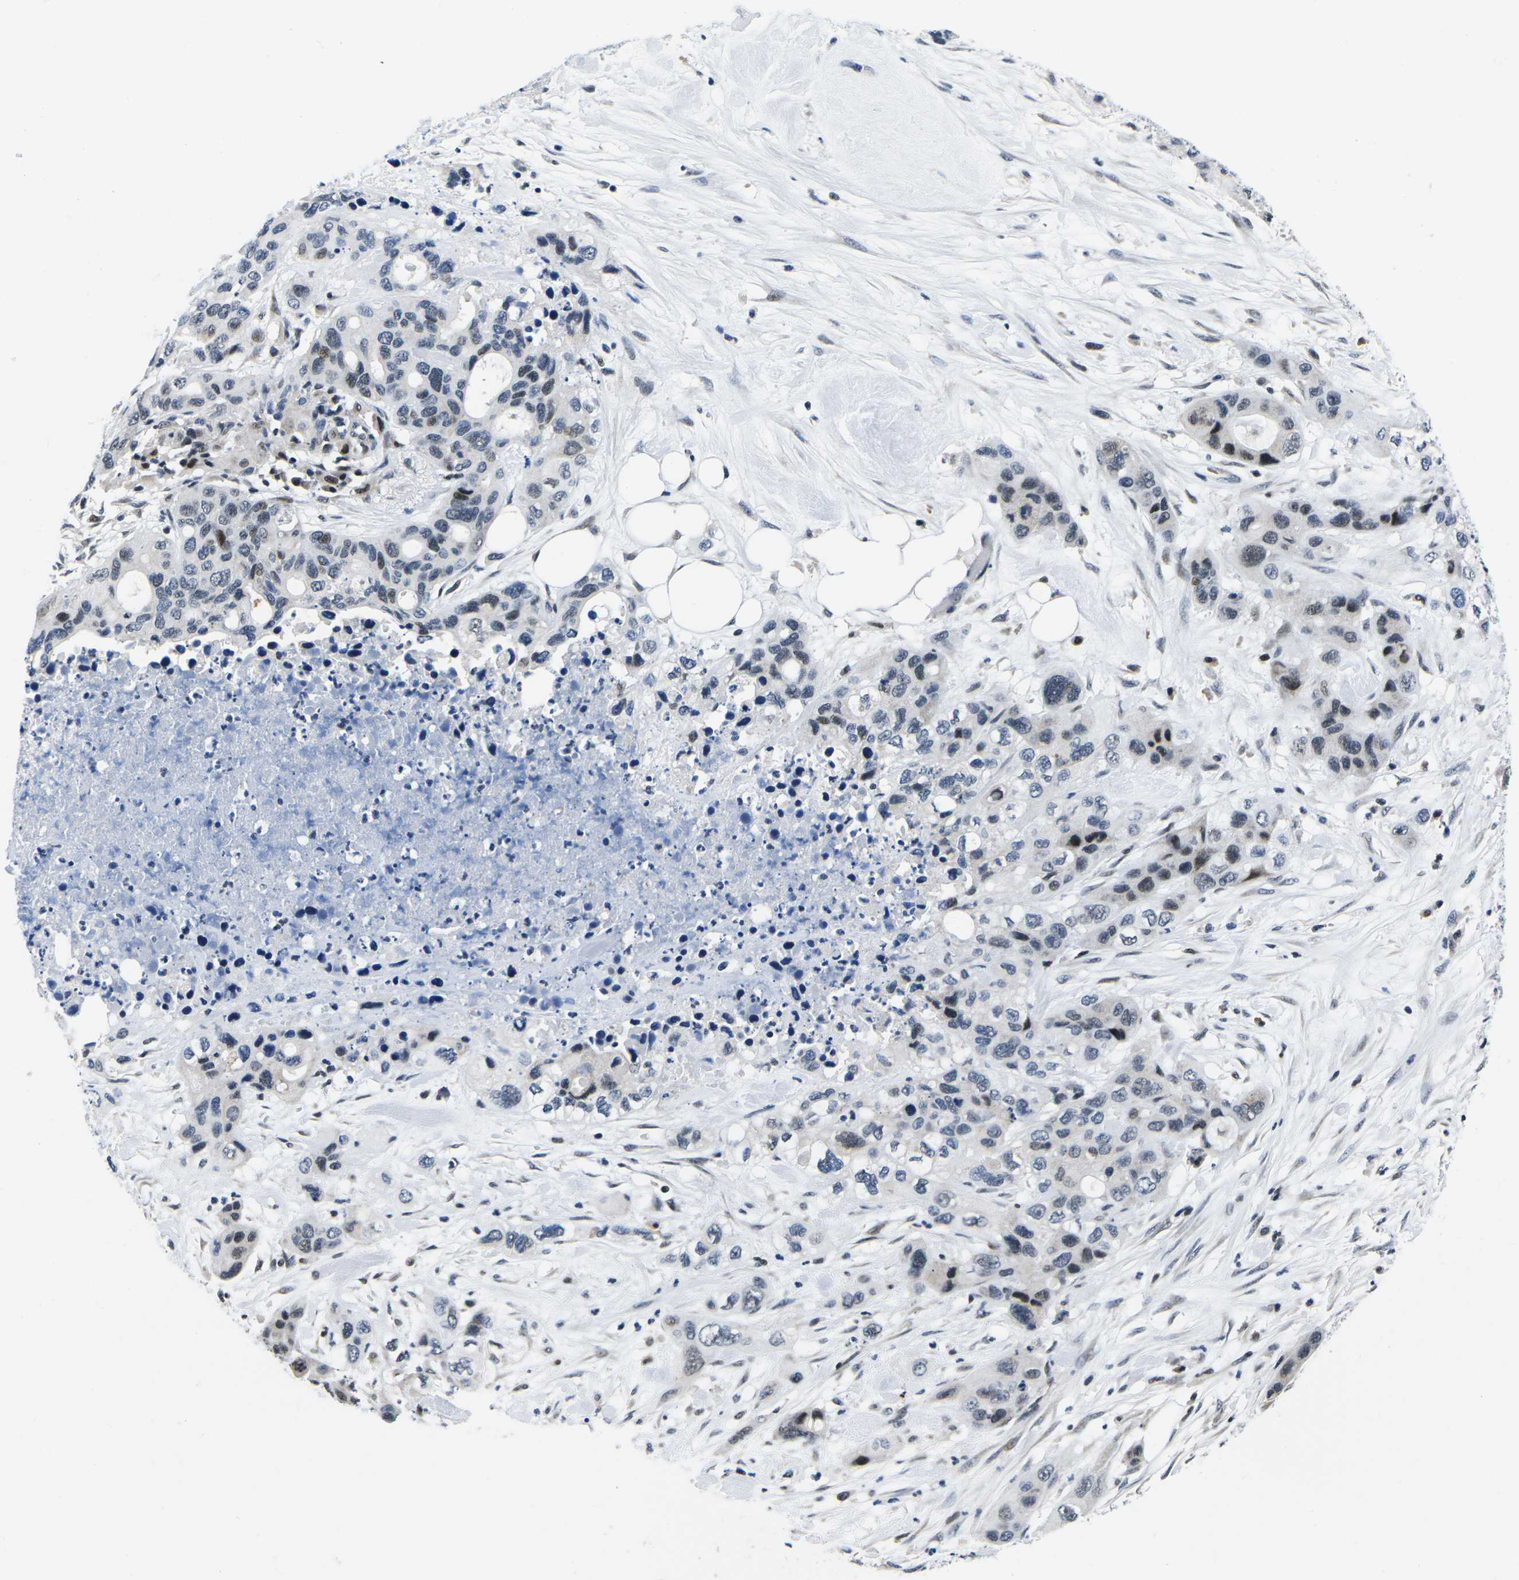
{"staining": {"intensity": "moderate", "quantity": "<25%", "location": "nuclear"}, "tissue": "pancreatic cancer", "cell_type": "Tumor cells", "image_type": "cancer", "snomed": [{"axis": "morphology", "description": "Adenocarcinoma, NOS"}, {"axis": "topography", "description": "Pancreas"}], "caption": "Approximately <25% of tumor cells in human pancreatic cancer (adenocarcinoma) show moderate nuclear protein expression as visualized by brown immunohistochemical staining.", "gene": "CDC73", "patient": {"sex": "female", "age": 71}}